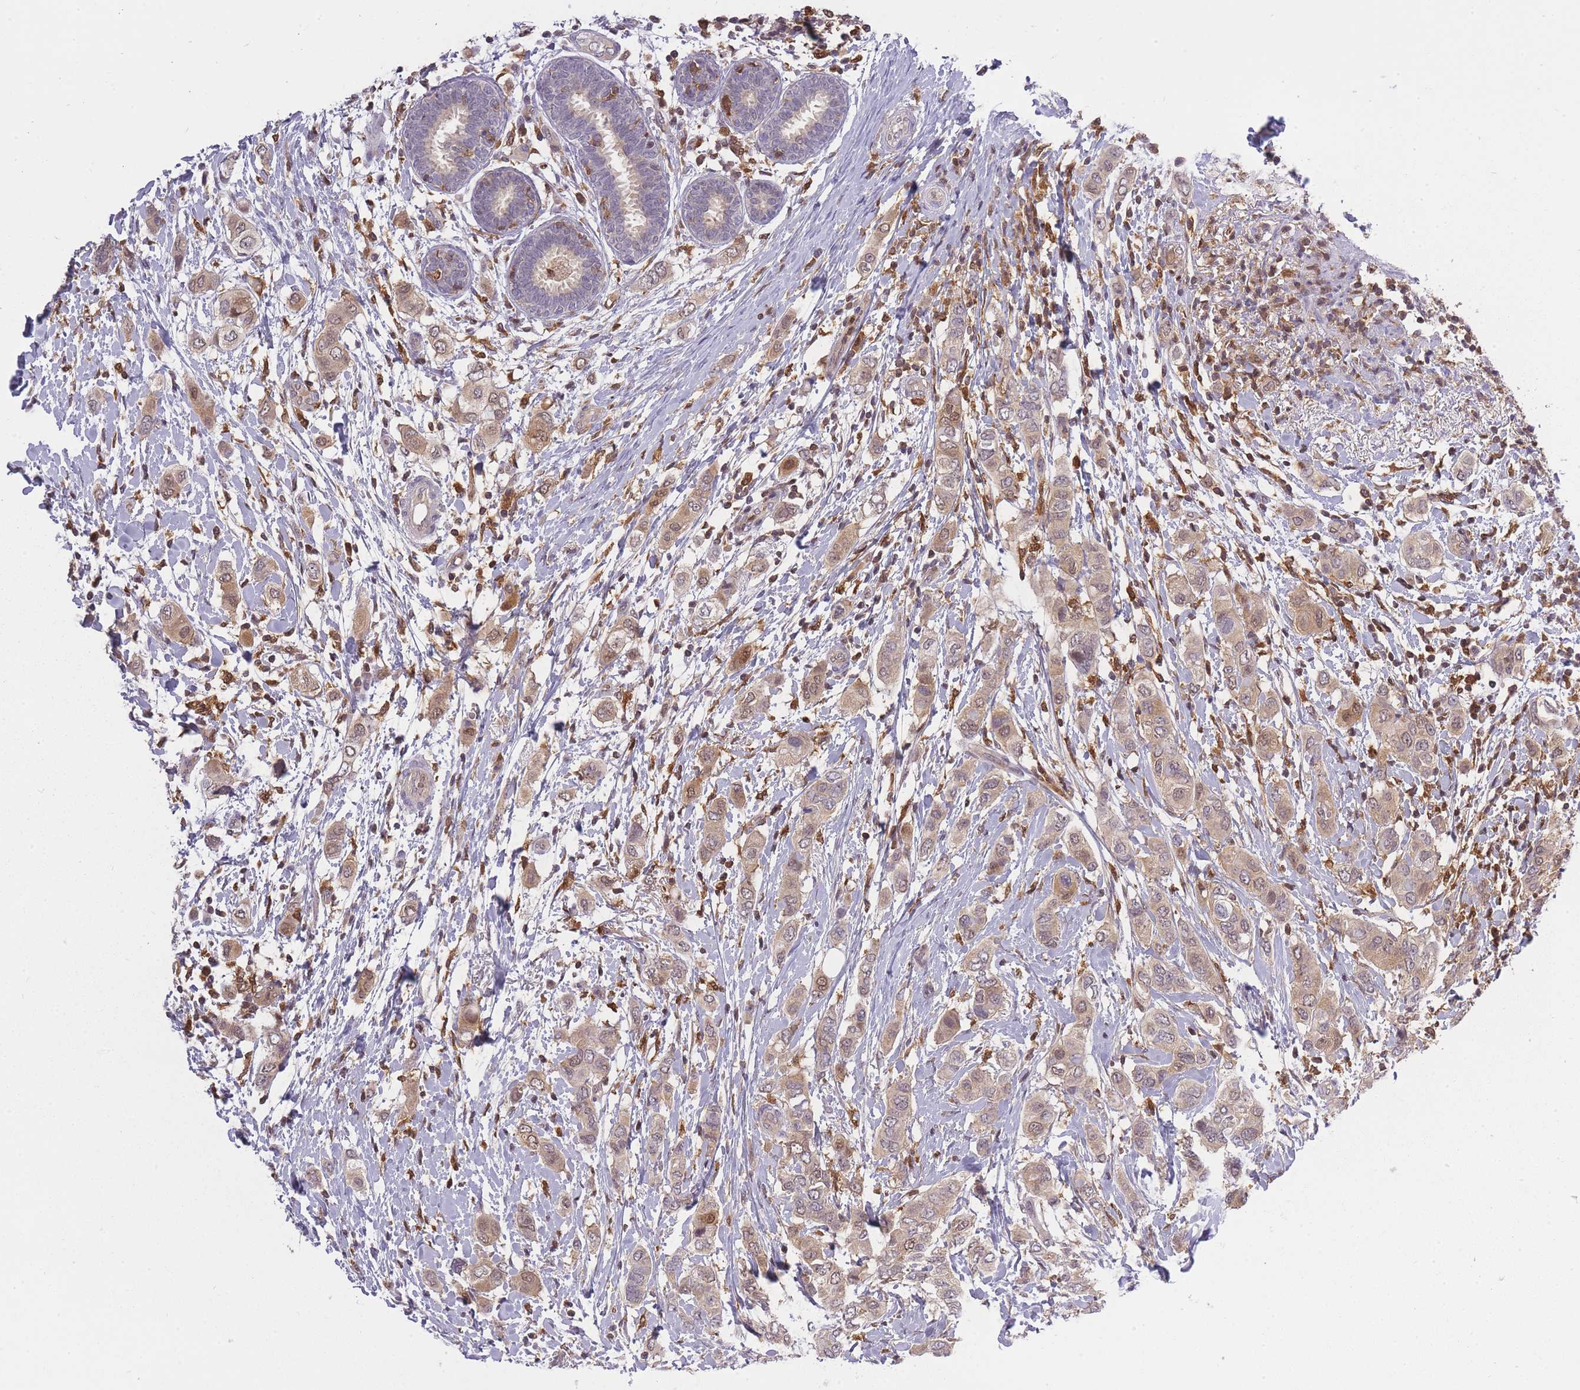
{"staining": {"intensity": "moderate", "quantity": ">75%", "location": "cytoplasmic/membranous,nuclear"}, "tissue": "breast cancer", "cell_type": "Tumor cells", "image_type": "cancer", "snomed": [{"axis": "morphology", "description": "Lobular carcinoma"}, {"axis": "topography", "description": "Breast"}], "caption": "Immunohistochemistry micrograph of breast lobular carcinoma stained for a protein (brown), which exhibits medium levels of moderate cytoplasmic/membranous and nuclear staining in about >75% of tumor cells.", "gene": "CXorf38", "patient": {"sex": "female", "age": 51}}